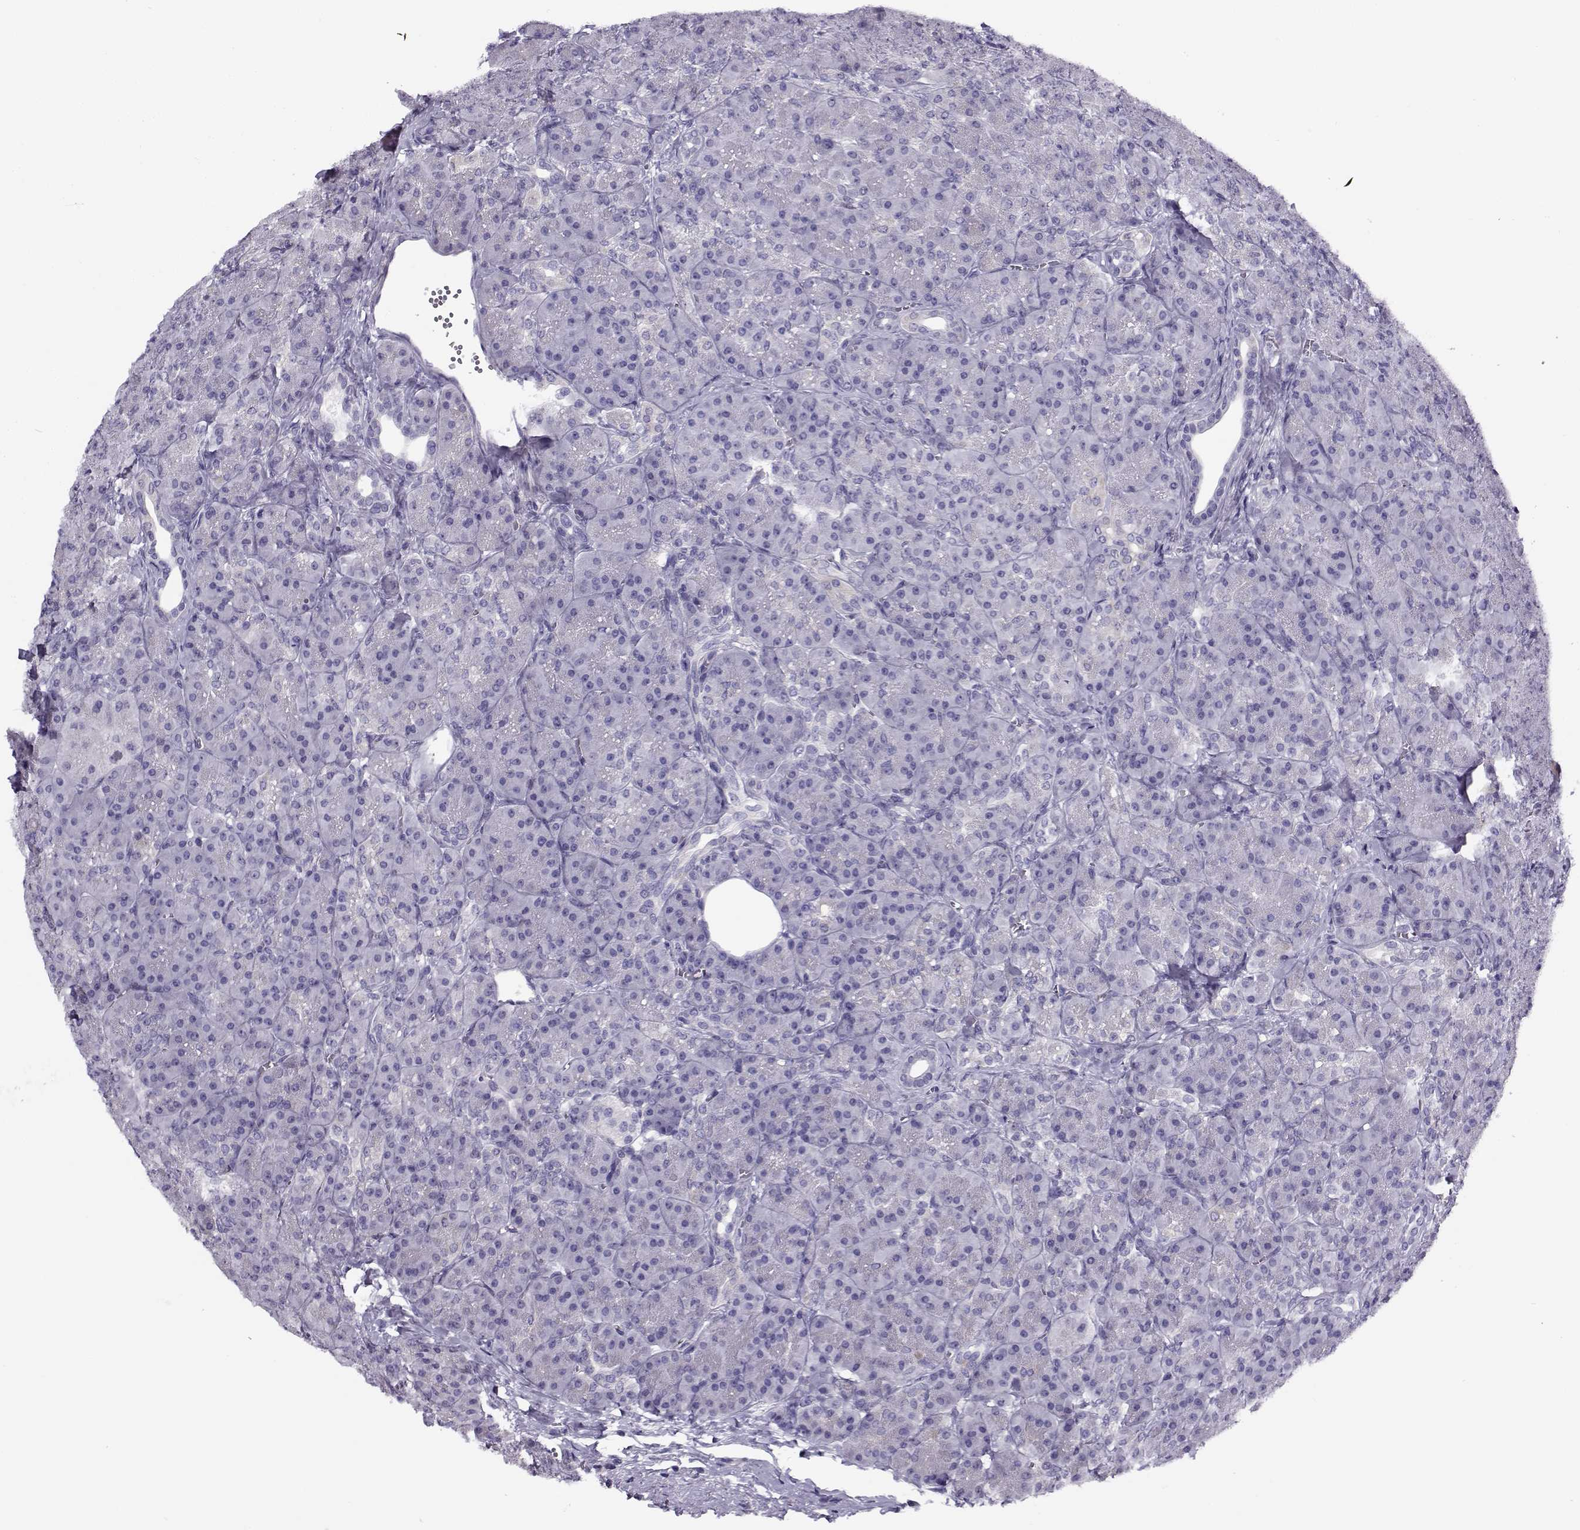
{"staining": {"intensity": "negative", "quantity": "none", "location": "none"}, "tissue": "pancreas", "cell_type": "Exocrine glandular cells", "image_type": "normal", "snomed": [{"axis": "morphology", "description": "Normal tissue, NOS"}, {"axis": "topography", "description": "Pancreas"}], "caption": "IHC of unremarkable human pancreas exhibits no positivity in exocrine glandular cells. (DAB IHC, high magnification).", "gene": "FEZF1", "patient": {"sex": "male", "age": 57}}